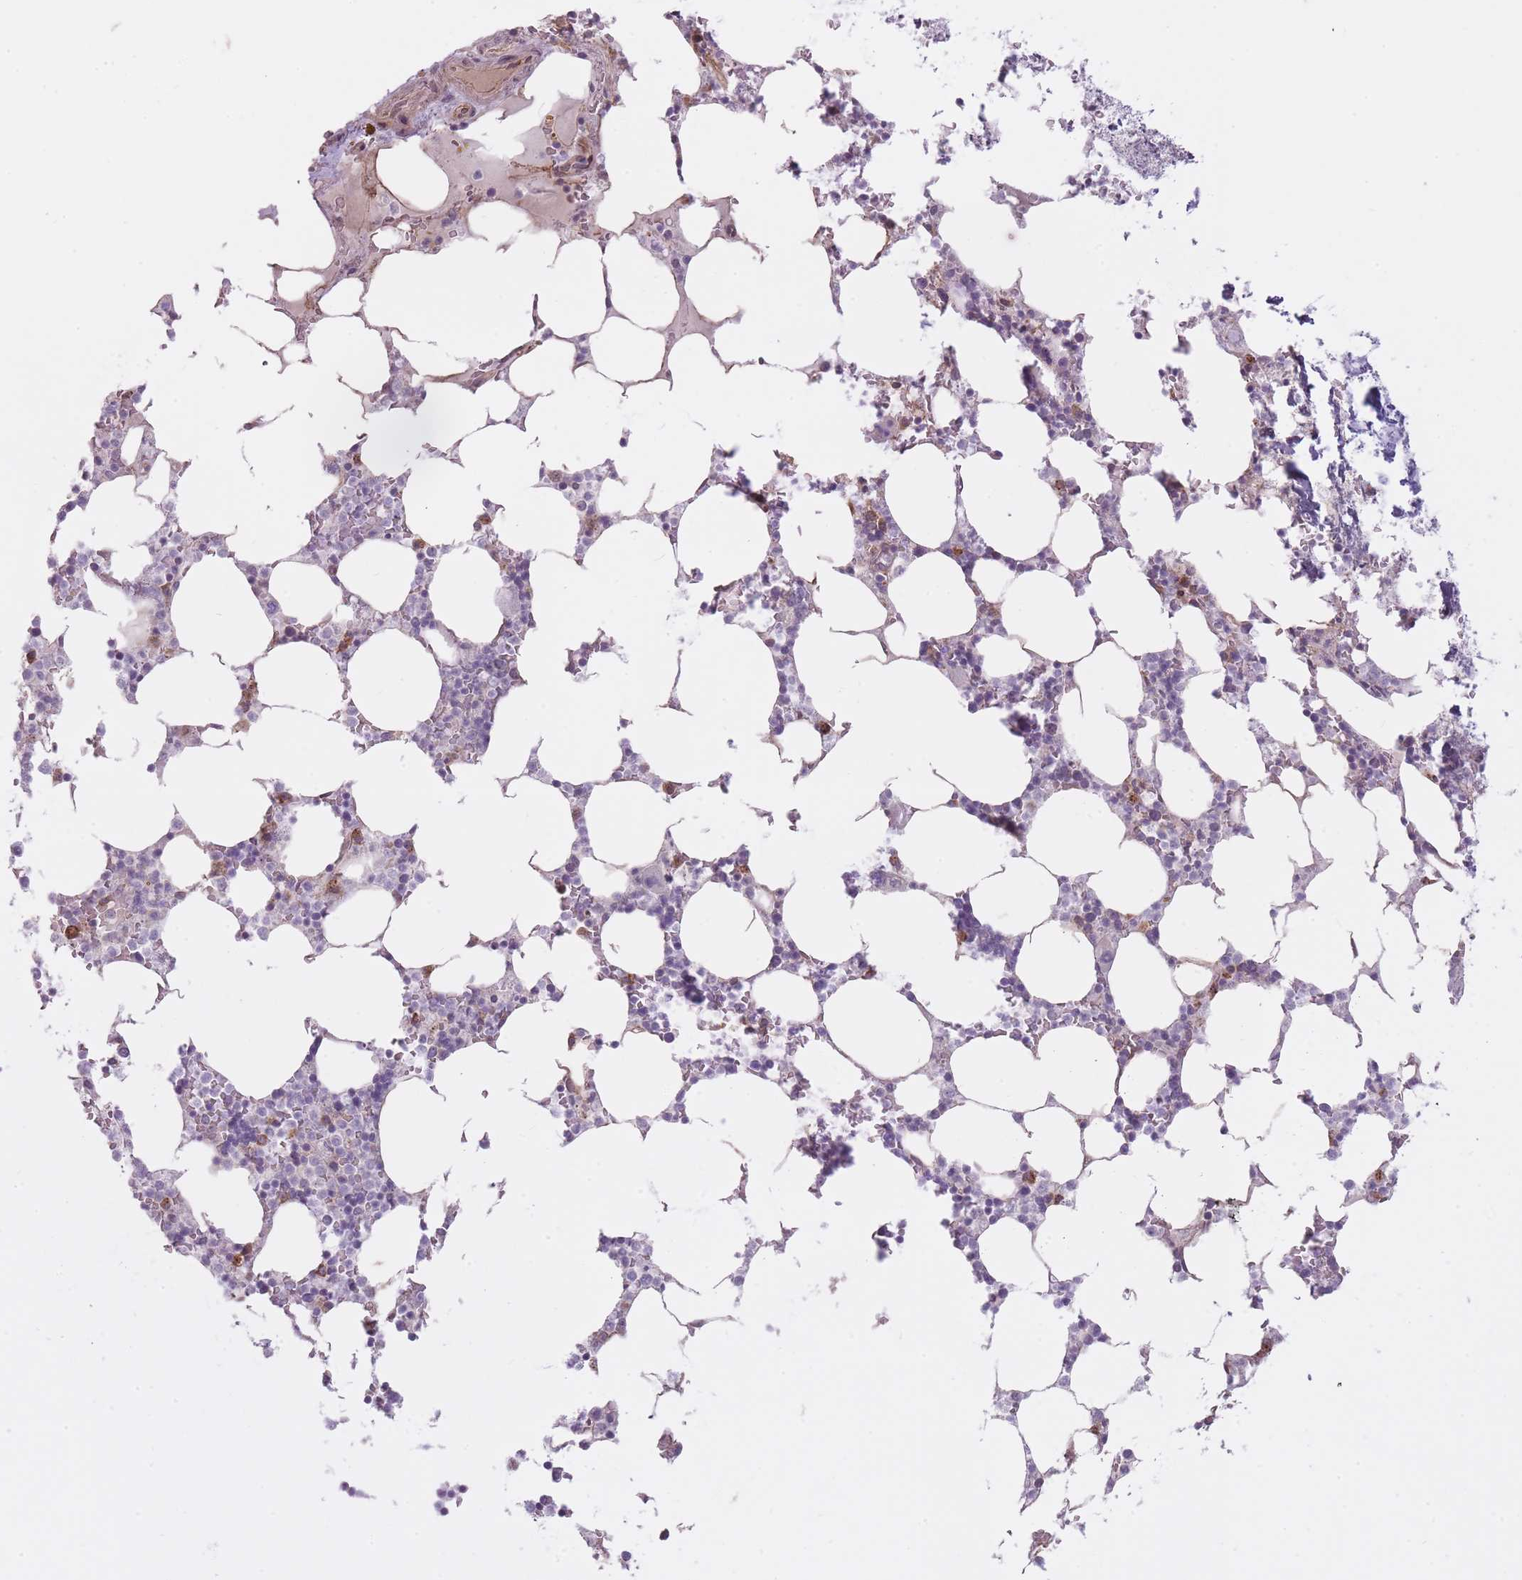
{"staining": {"intensity": "moderate", "quantity": "<25%", "location": "cytoplasmic/membranous"}, "tissue": "bone marrow", "cell_type": "Hematopoietic cells", "image_type": "normal", "snomed": [{"axis": "morphology", "description": "Normal tissue, NOS"}, {"axis": "topography", "description": "Bone marrow"}], "caption": "Brown immunohistochemical staining in unremarkable human bone marrow demonstrates moderate cytoplasmic/membranous staining in approximately <25% of hematopoietic cells.", "gene": "PGRMC2", "patient": {"sex": "male", "age": 64}}